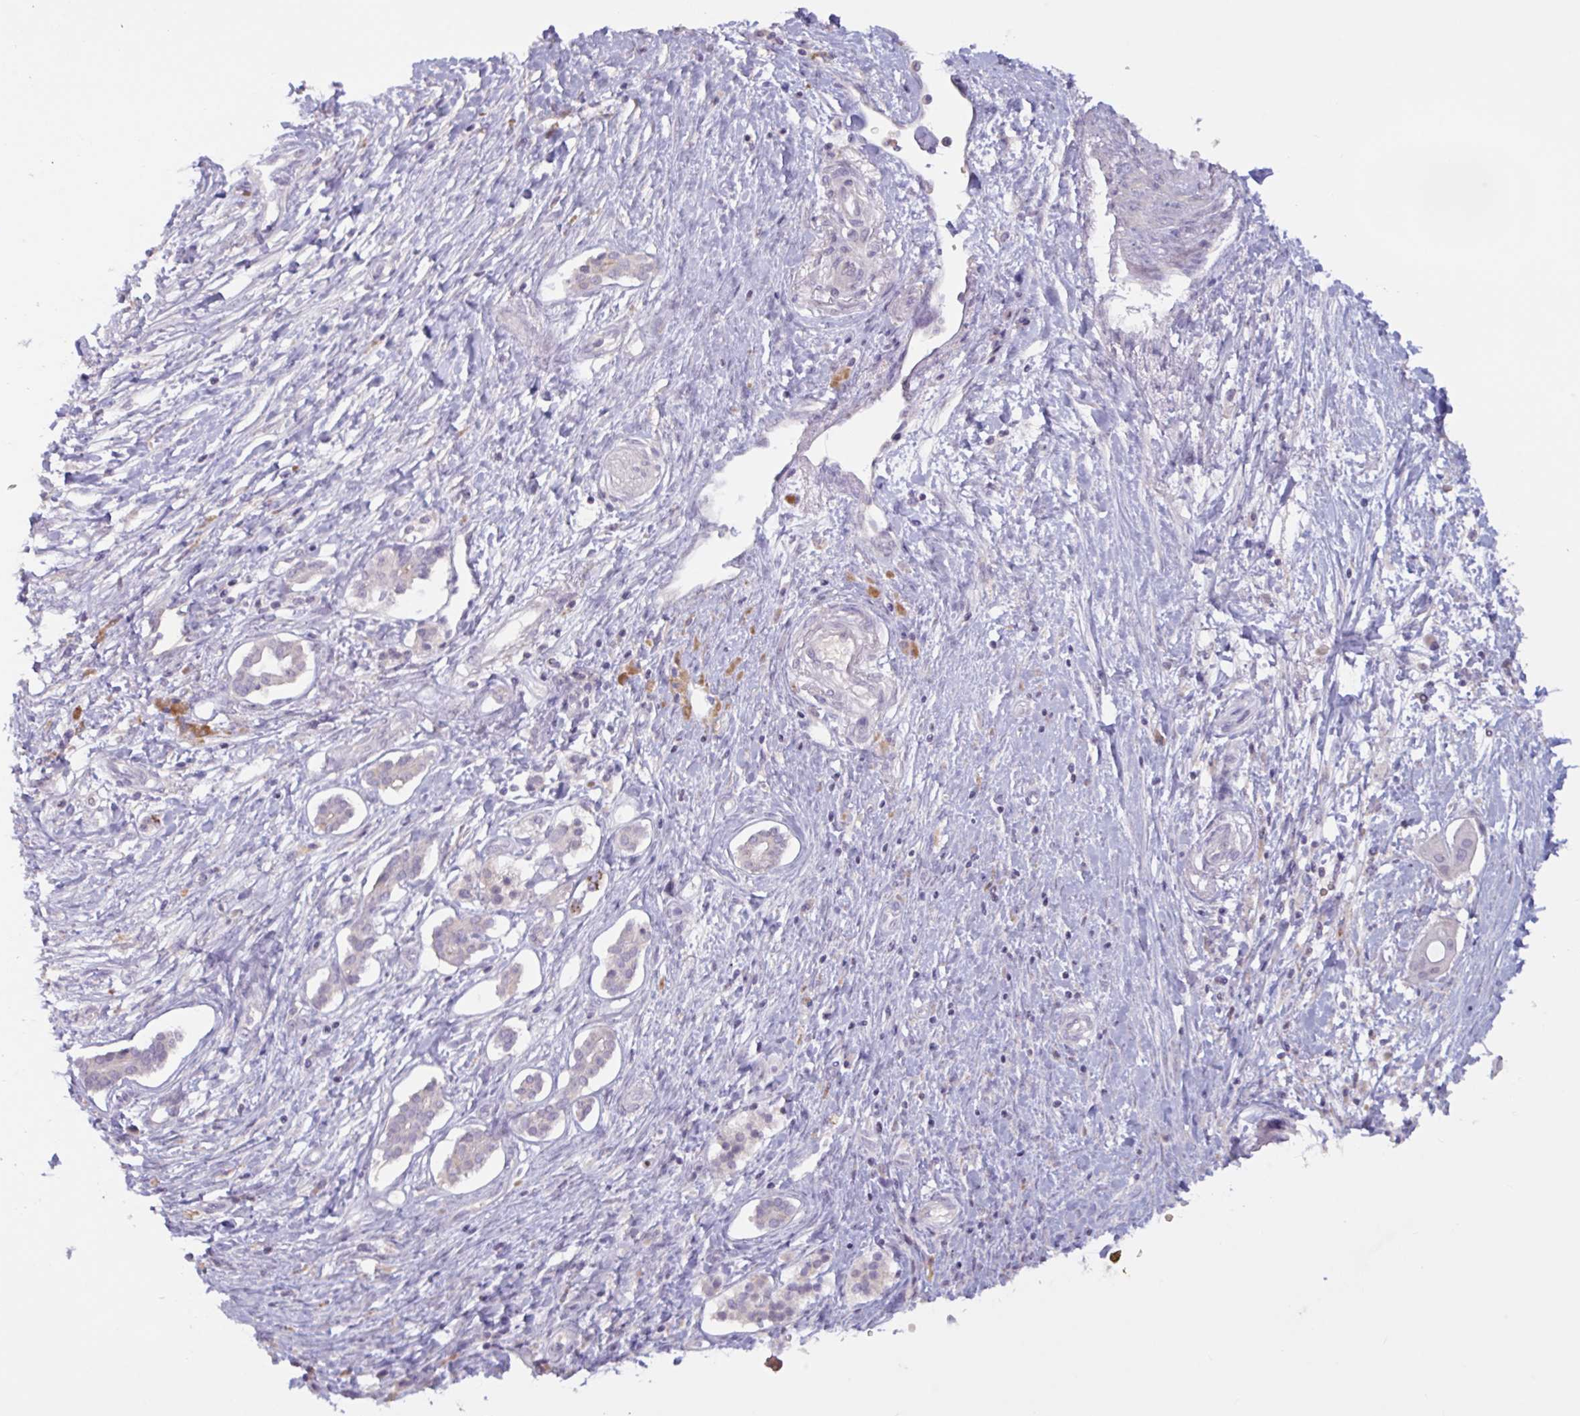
{"staining": {"intensity": "negative", "quantity": "none", "location": "none"}, "tissue": "pancreatic cancer", "cell_type": "Tumor cells", "image_type": "cancer", "snomed": [{"axis": "morphology", "description": "Adenocarcinoma, NOS"}, {"axis": "topography", "description": "Pancreas"}], "caption": "This histopathology image is of pancreatic adenocarcinoma stained with immunohistochemistry (IHC) to label a protein in brown with the nuclei are counter-stained blue. There is no expression in tumor cells.", "gene": "RFPL4B", "patient": {"sex": "male", "age": 68}}